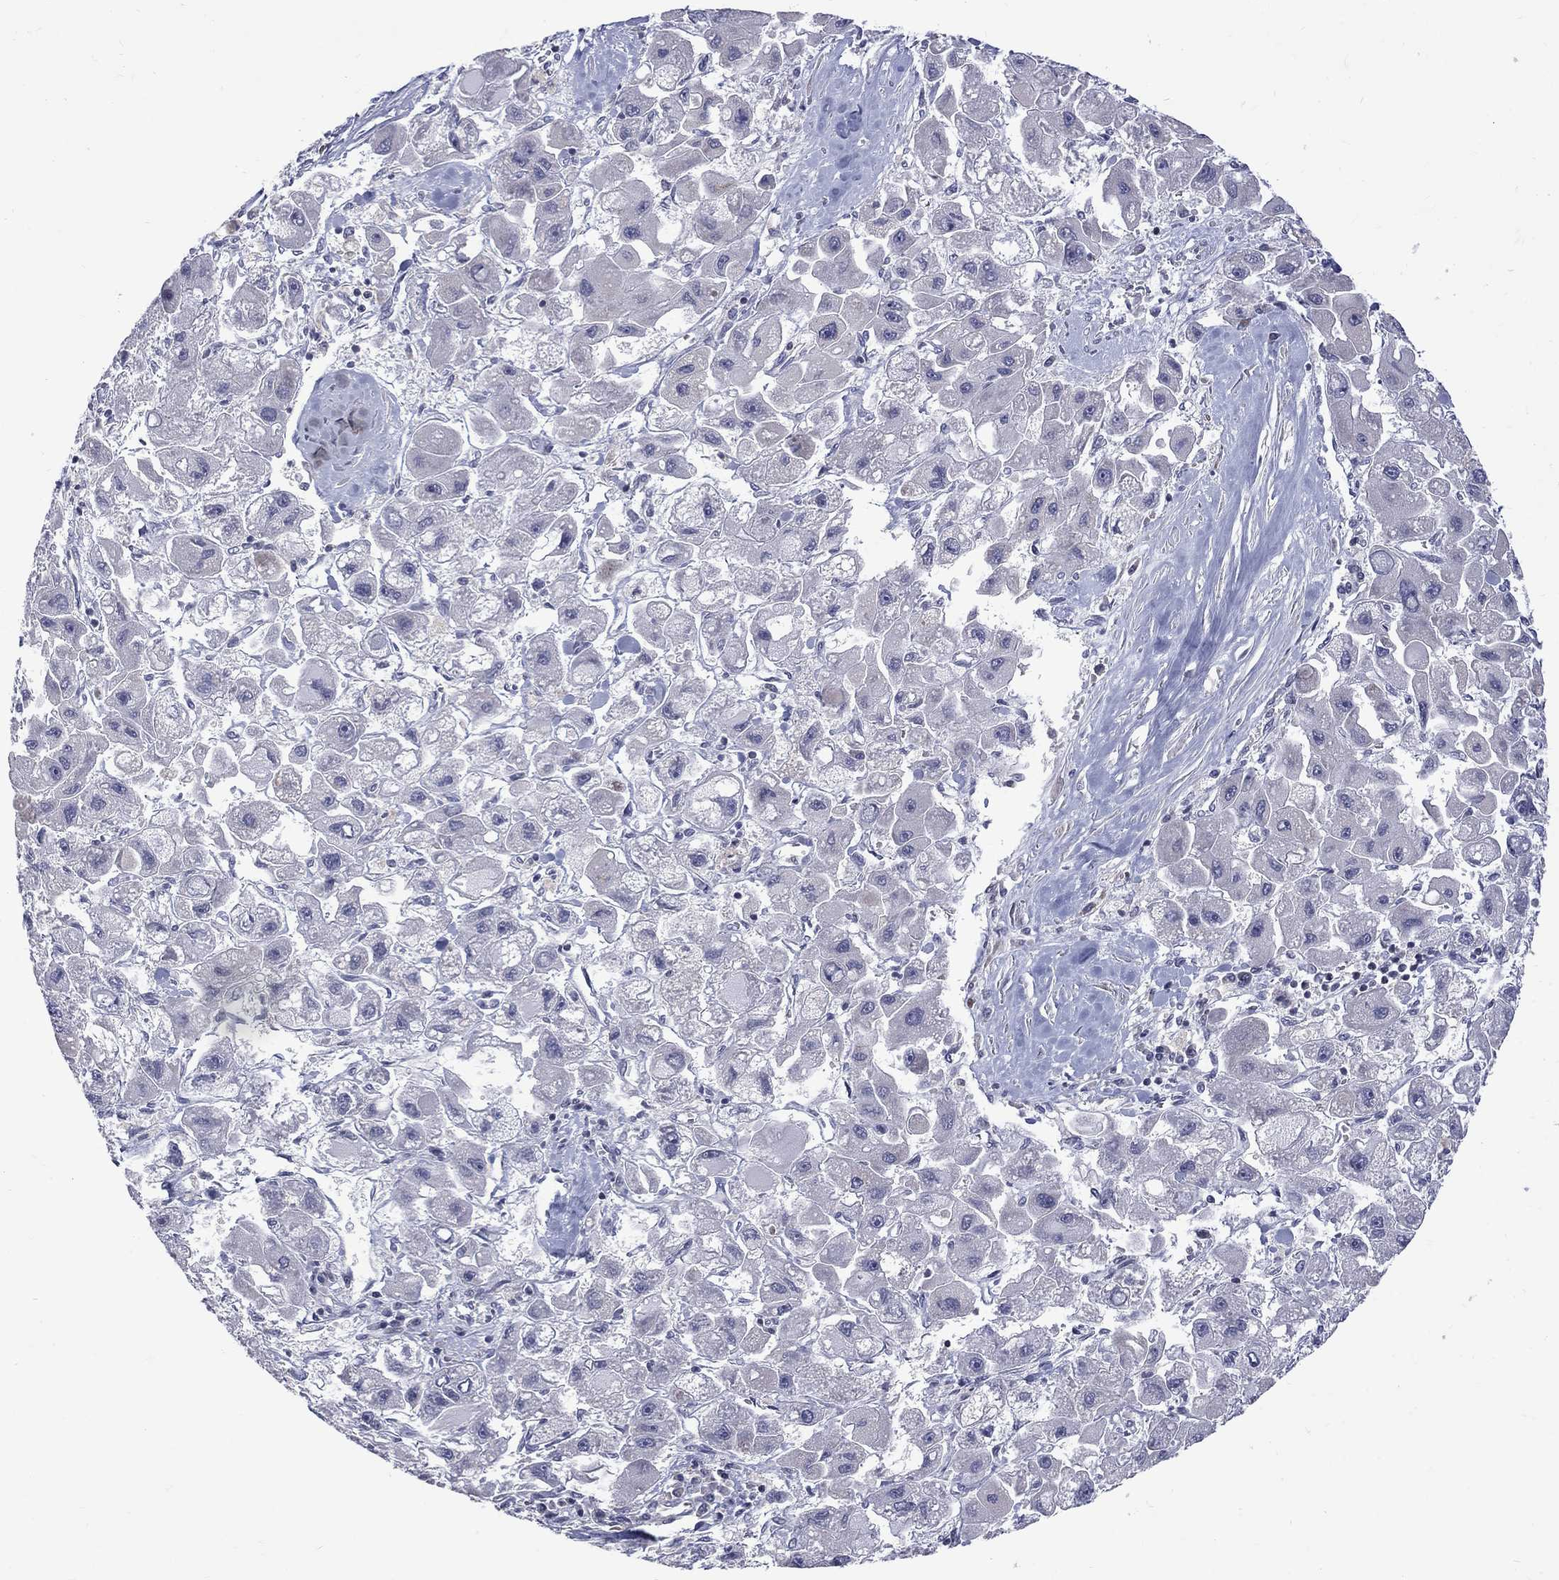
{"staining": {"intensity": "negative", "quantity": "none", "location": "none"}, "tissue": "liver cancer", "cell_type": "Tumor cells", "image_type": "cancer", "snomed": [{"axis": "morphology", "description": "Carcinoma, Hepatocellular, NOS"}, {"axis": "topography", "description": "Liver"}], "caption": "Tumor cells are negative for protein expression in human liver hepatocellular carcinoma. (Stains: DAB immunohistochemistry (IHC) with hematoxylin counter stain, Microscopy: brightfield microscopy at high magnification).", "gene": "SH2B1", "patient": {"sex": "male", "age": 24}}